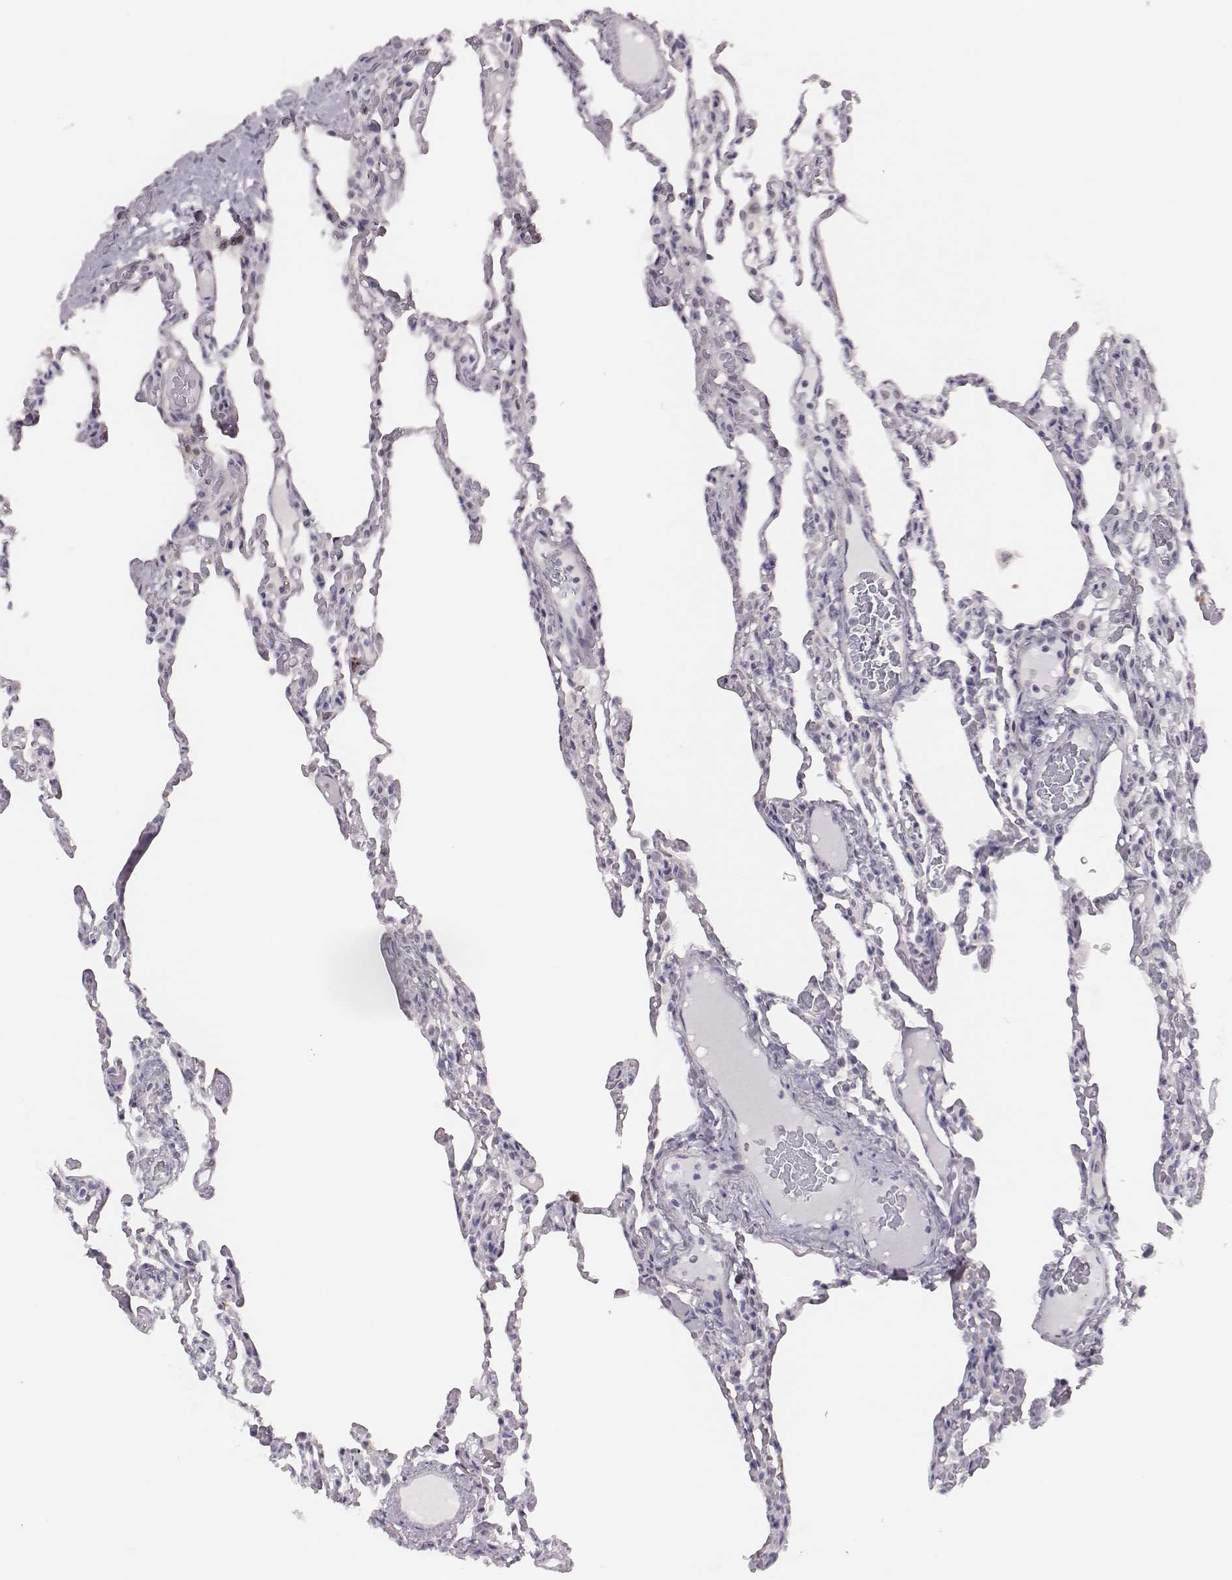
{"staining": {"intensity": "negative", "quantity": "none", "location": "none"}, "tissue": "lung", "cell_type": "Alveolar cells", "image_type": "normal", "snomed": [{"axis": "morphology", "description": "Normal tissue, NOS"}, {"axis": "topography", "description": "Lung"}], "caption": "Immunohistochemistry (IHC) of normal lung displays no positivity in alveolar cells.", "gene": "PBK", "patient": {"sex": "female", "age": 43}}